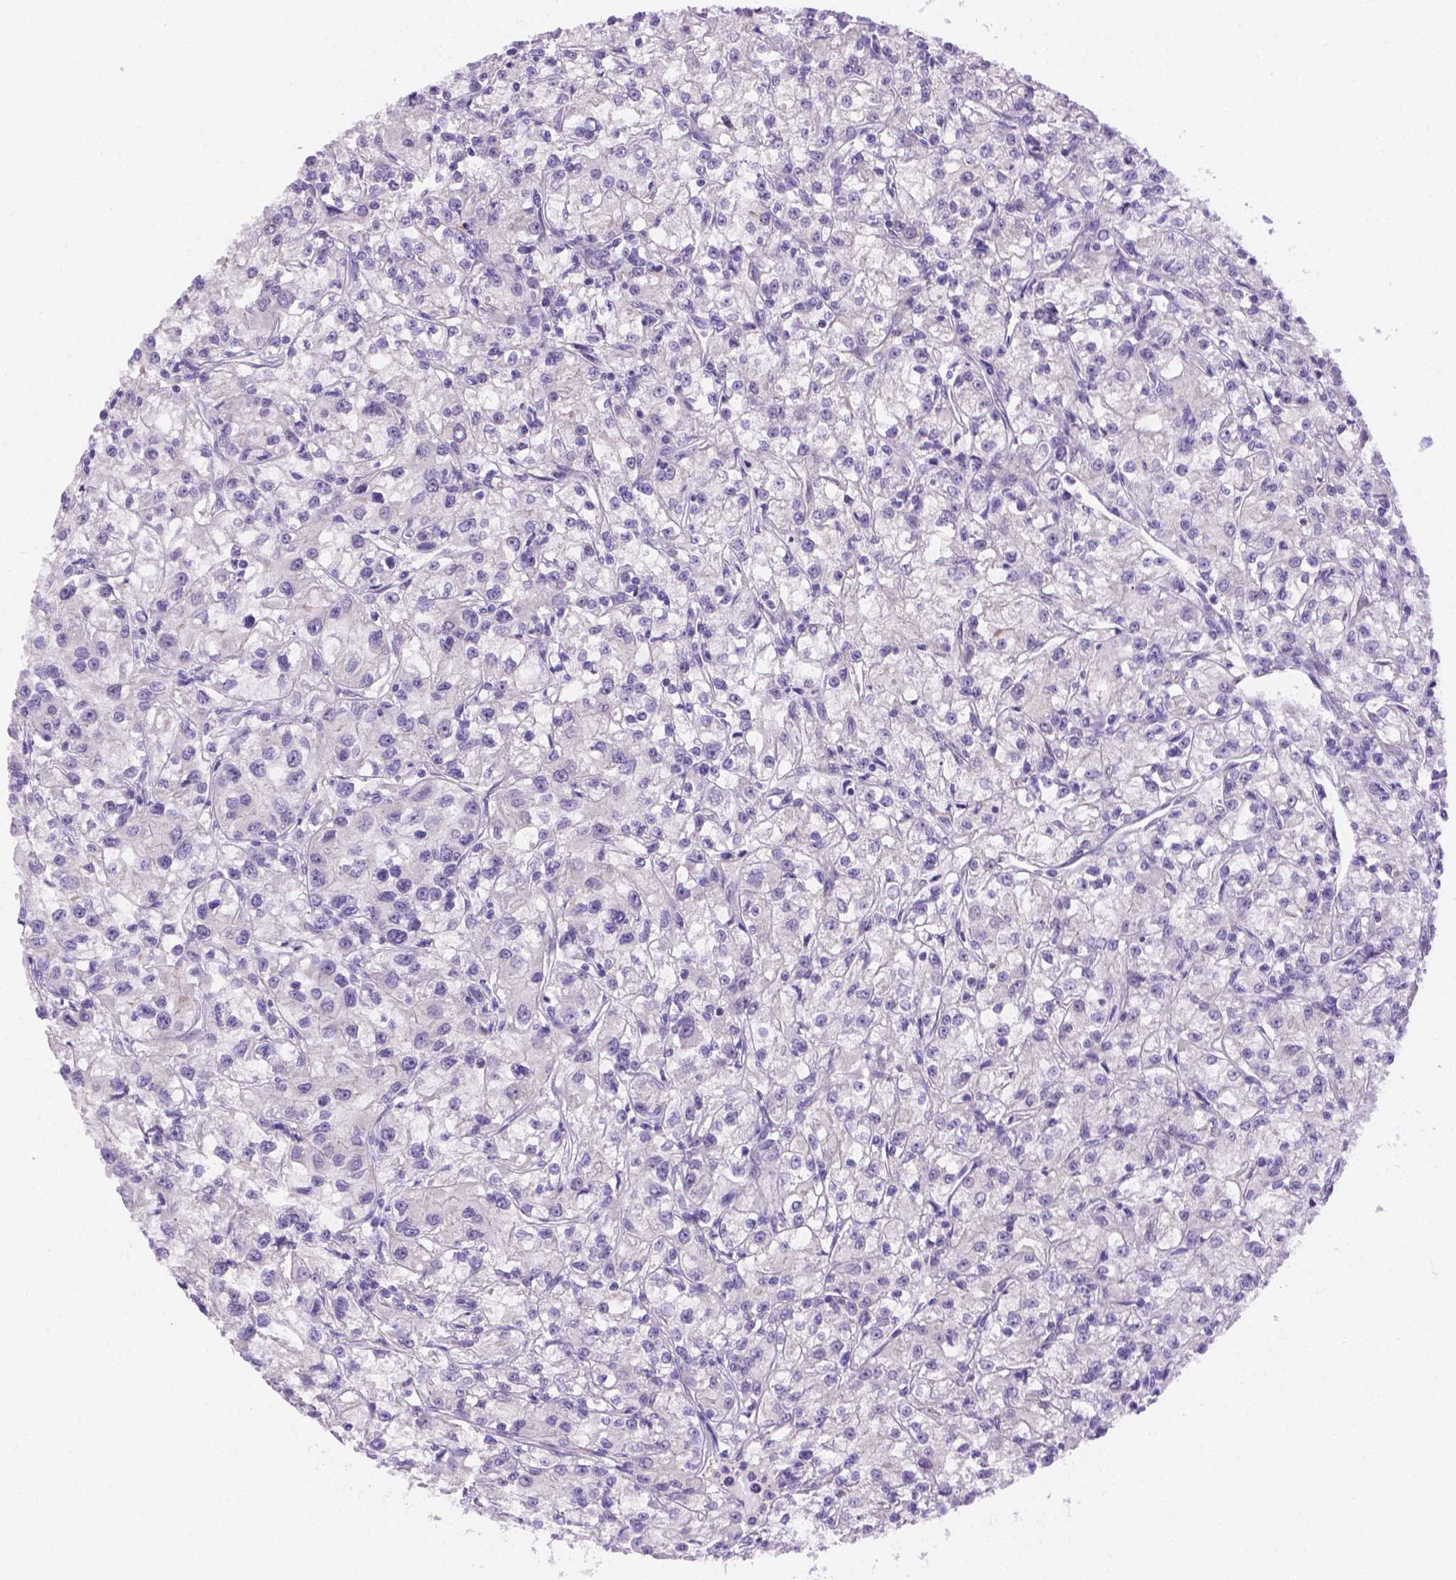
{"staining": {"intensity": "negative", "quantity": "none", "location": "none"}, "tissue": "renal cancer", "cell_type": "Tumor cells", "image_type": "cancer", "snomed": [{"axis": "morphology", "description": "Adenocarcinoma, NOS"}, {"axis": "topography", "description": "Kidney"}], "caption": "Immunohistochemistry (IHC) of human renal cancer (adenocarcinoma) demonstrates no staining in tumor cells.", "gene": "NXPE2", "patient": {"sex": "female", "age": 59}}